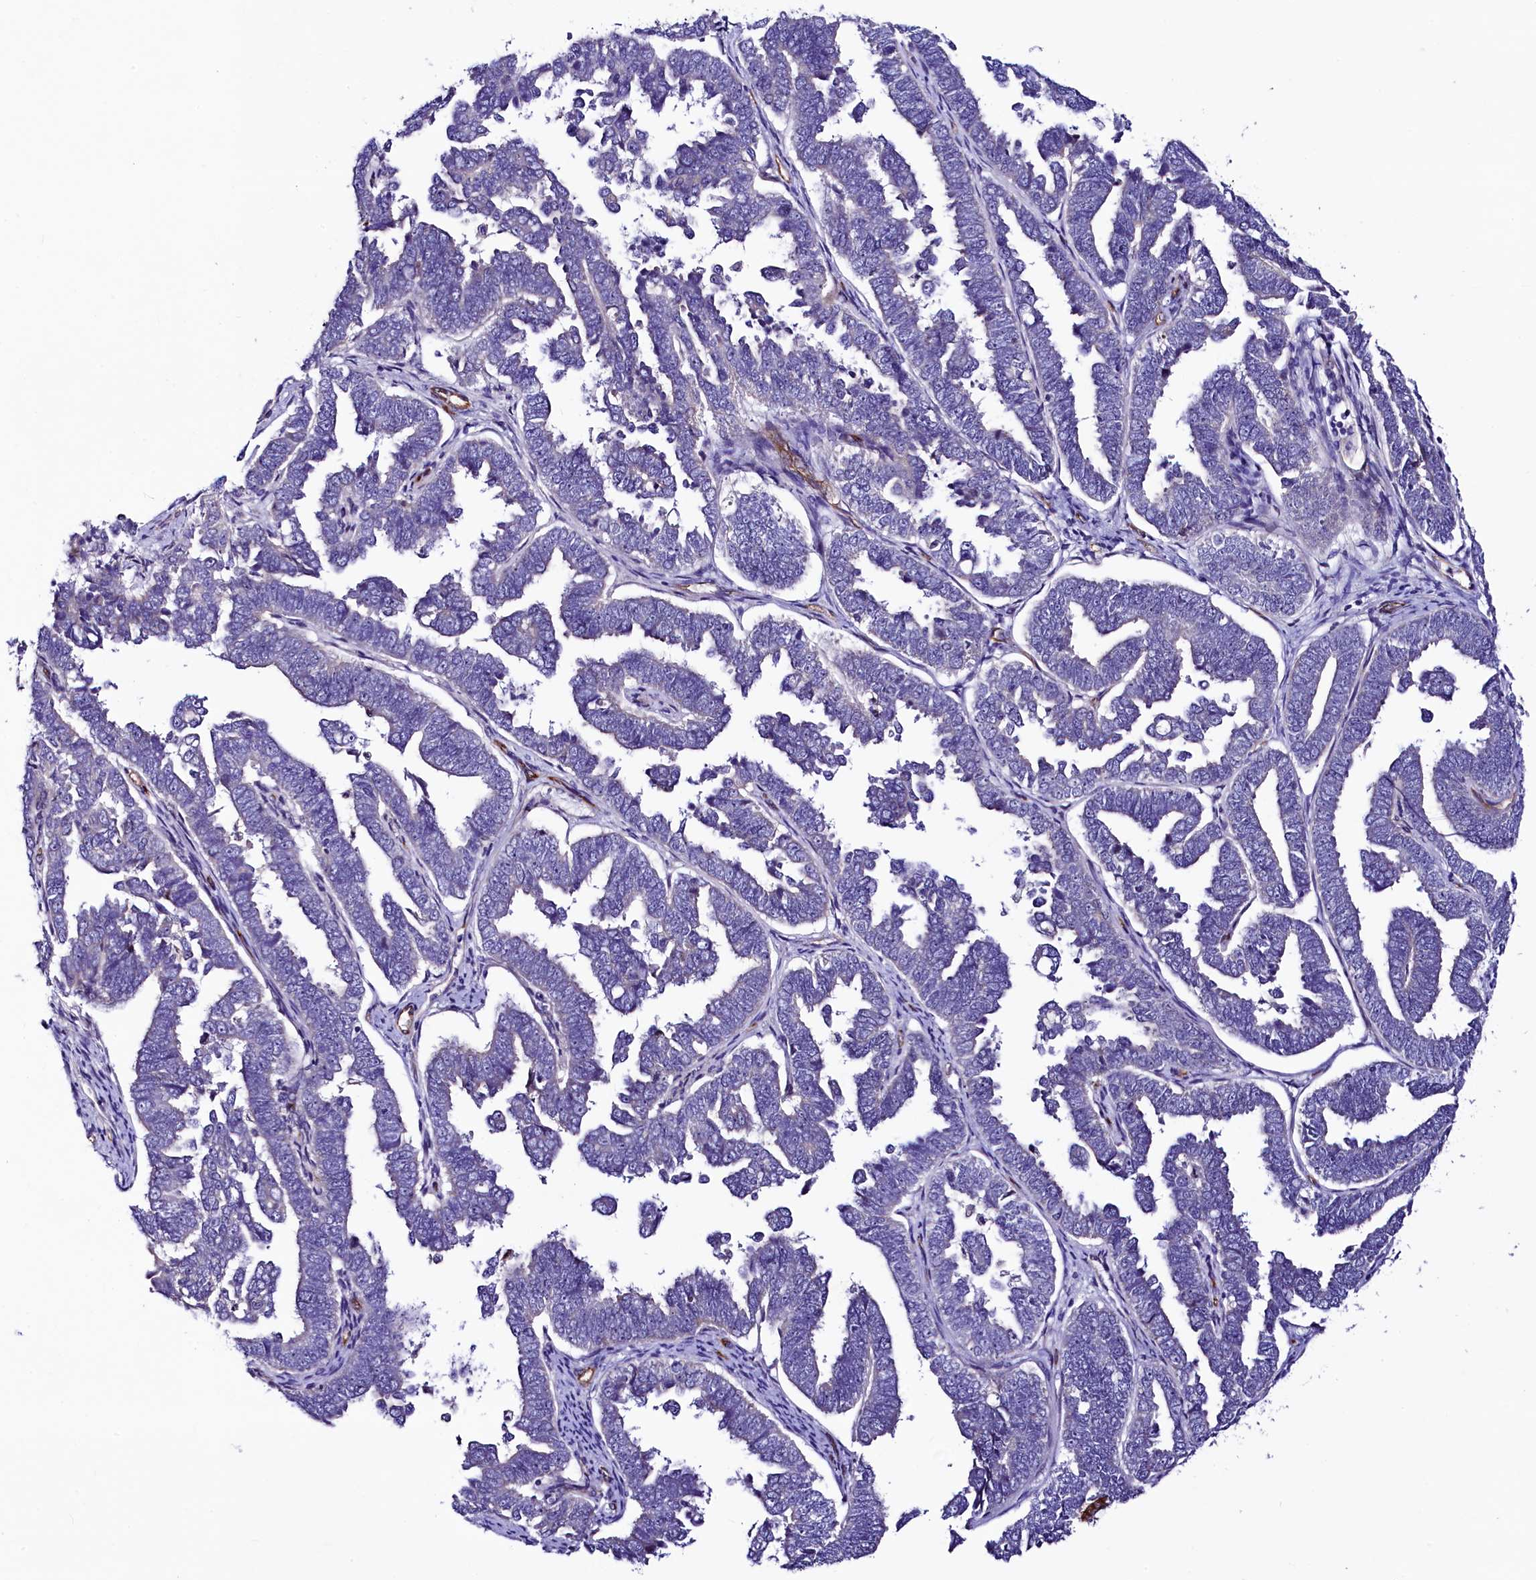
{"staining": {"intensity": "negative", "quantity": "none", "location": "none"}, "tissue": "endometrial cancer", "cell_type": "Tumor cells", "image_type": "cancer", "snomed": [{"axis": "morphology", "description": "Adenocarcinoma, NOS"}, {"axis": "topography", "description": "Endometrium"}], "caption": "DAB immunohistochemical staining of endometrial adenocarcinoma reveals no significant staining in tumor cells.", "gene": "SLF1", "patient": {"sex": "female", "age": 75}}